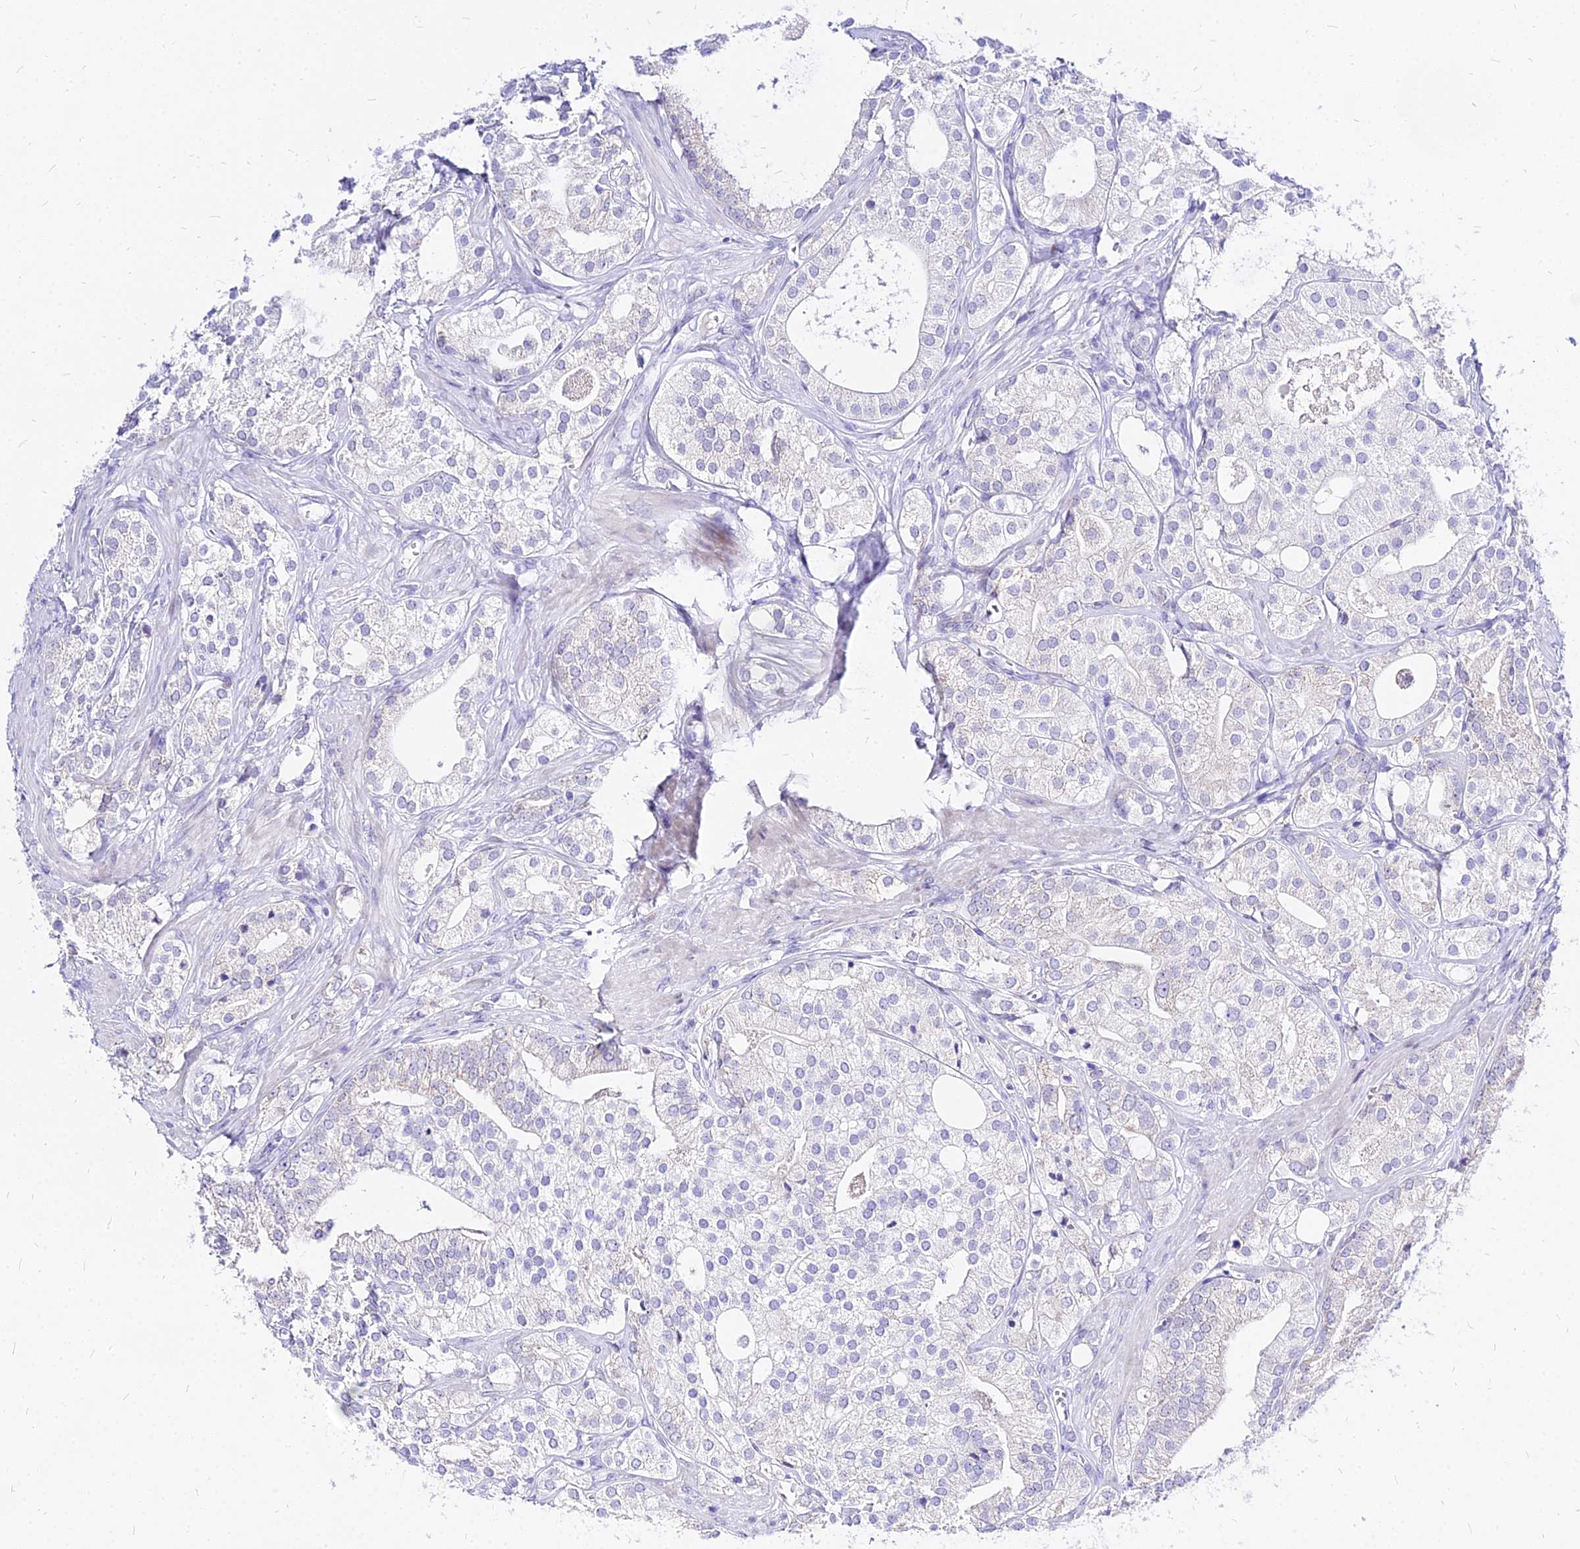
{"staining": {"intensity": "negative", "quantity": "none", "location": "none"}, "tissue": "prostate cancer", "cell_type": "Tumor cells", "image_type": "cancer", "snomed": [{"axis": "morphology", "description": "Adenocarcinoma, High grade"}, {"axis": "topography", "description": "Prostate"}], "caption": "There is no significant staining in tumor cells of prostate cancer.", "gene": "CARD18", "patient": {"sex": "male", "age": 50}}